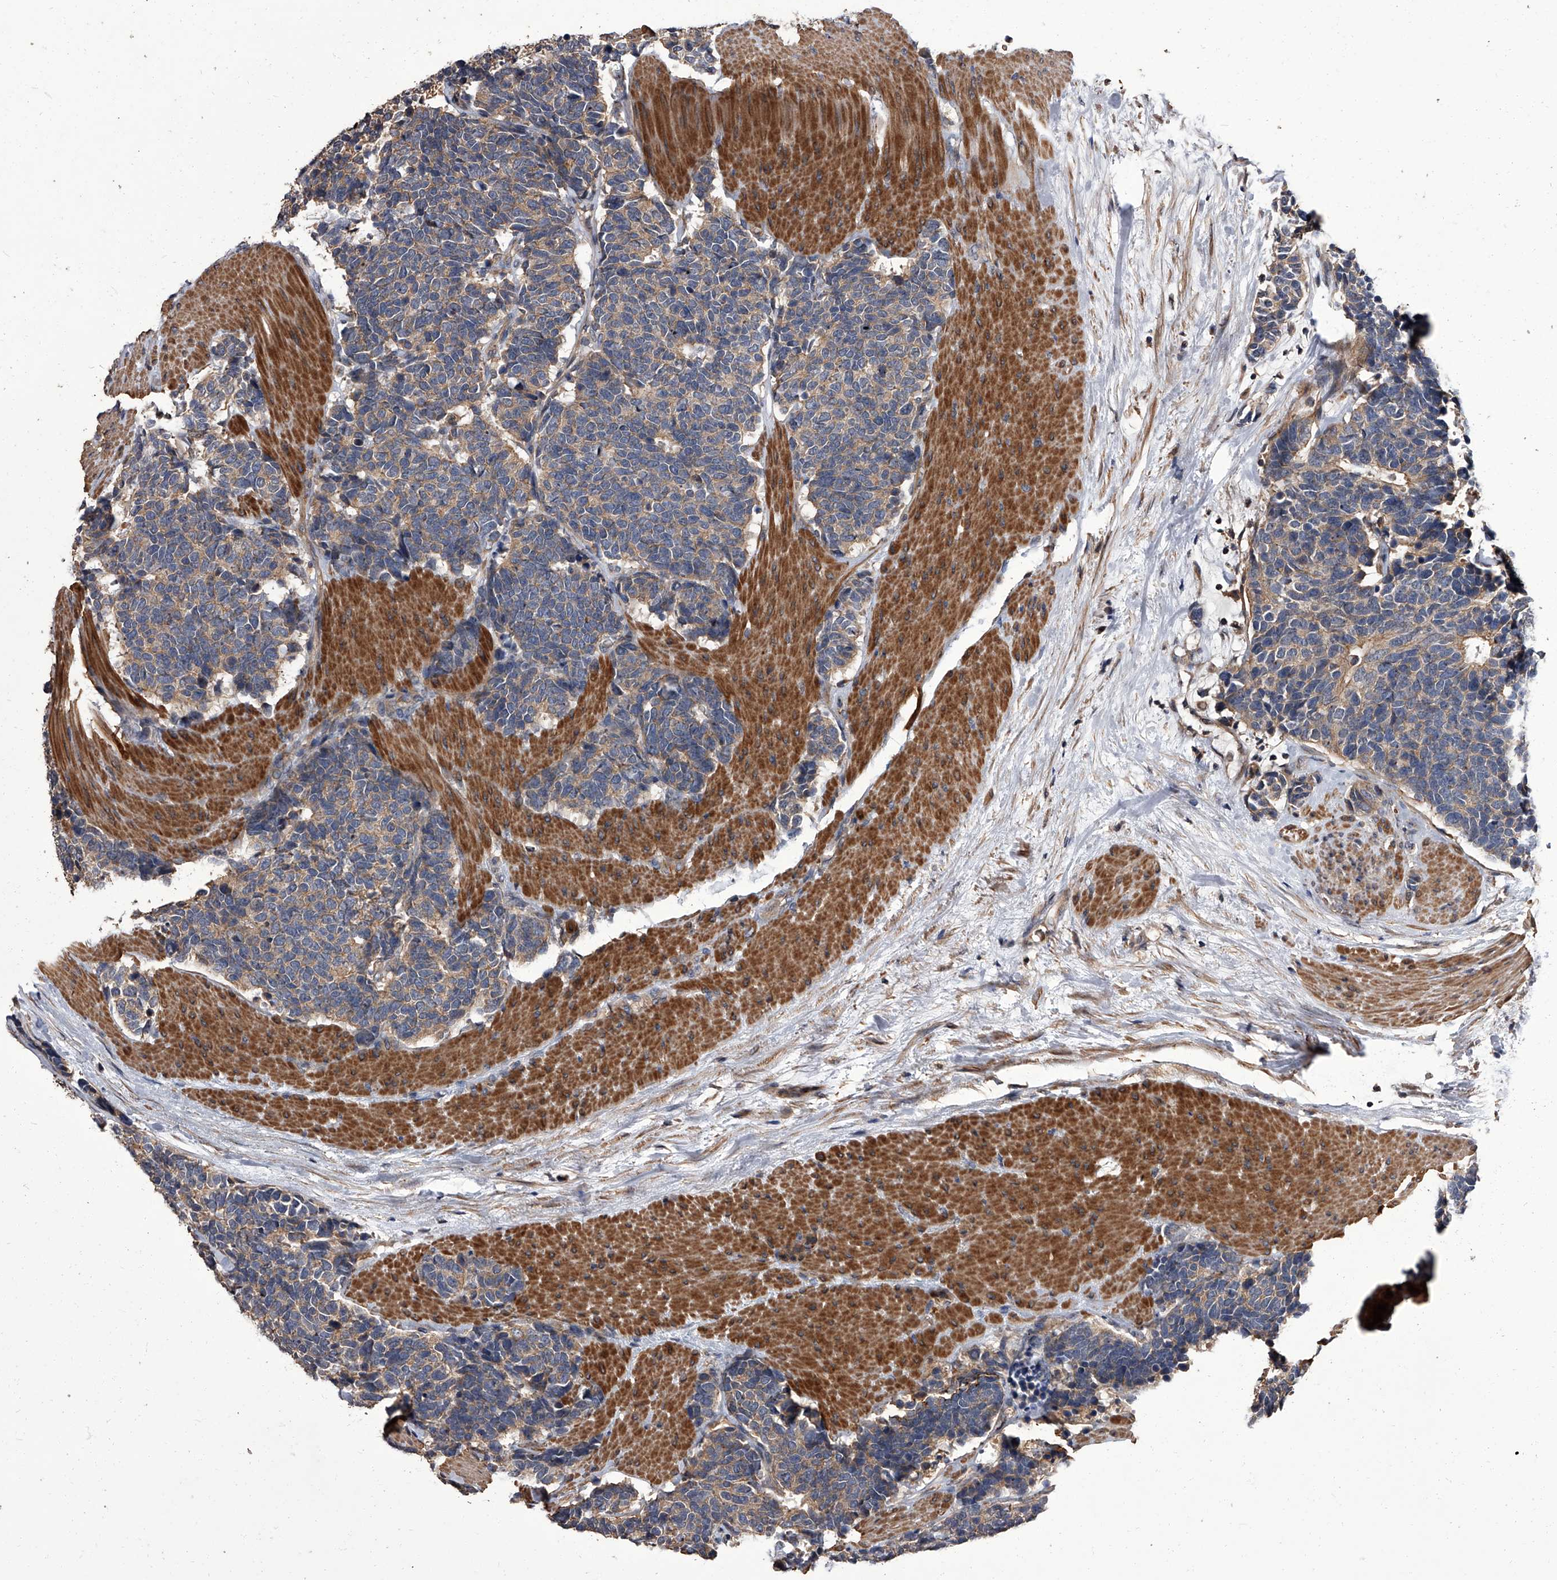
{"staining": {"intensity": "weak", "quantity": ">75%", "location": "cytoplasmic/membranous"}, "tissue": "carcinoid", "cell_type": "Tumor cells", "image_type": "cancer", "snomed": [{"axis": "morphology", "description": "Carcinoma, NOS"}, {"axis": "morphology", "description": "Carcinoid, malignant, NOS"}, {"axis": "topography", "description": "Urinary bladder"}], "caption": "The histopathology image reveals immunohistochemical staining of malignant carcinoid. There is weak cytoplasmic/membranous staining is identified in about >75% of tumor cells.", "gene": "STK36", "patient": {"sex": "male", "age": 57}}